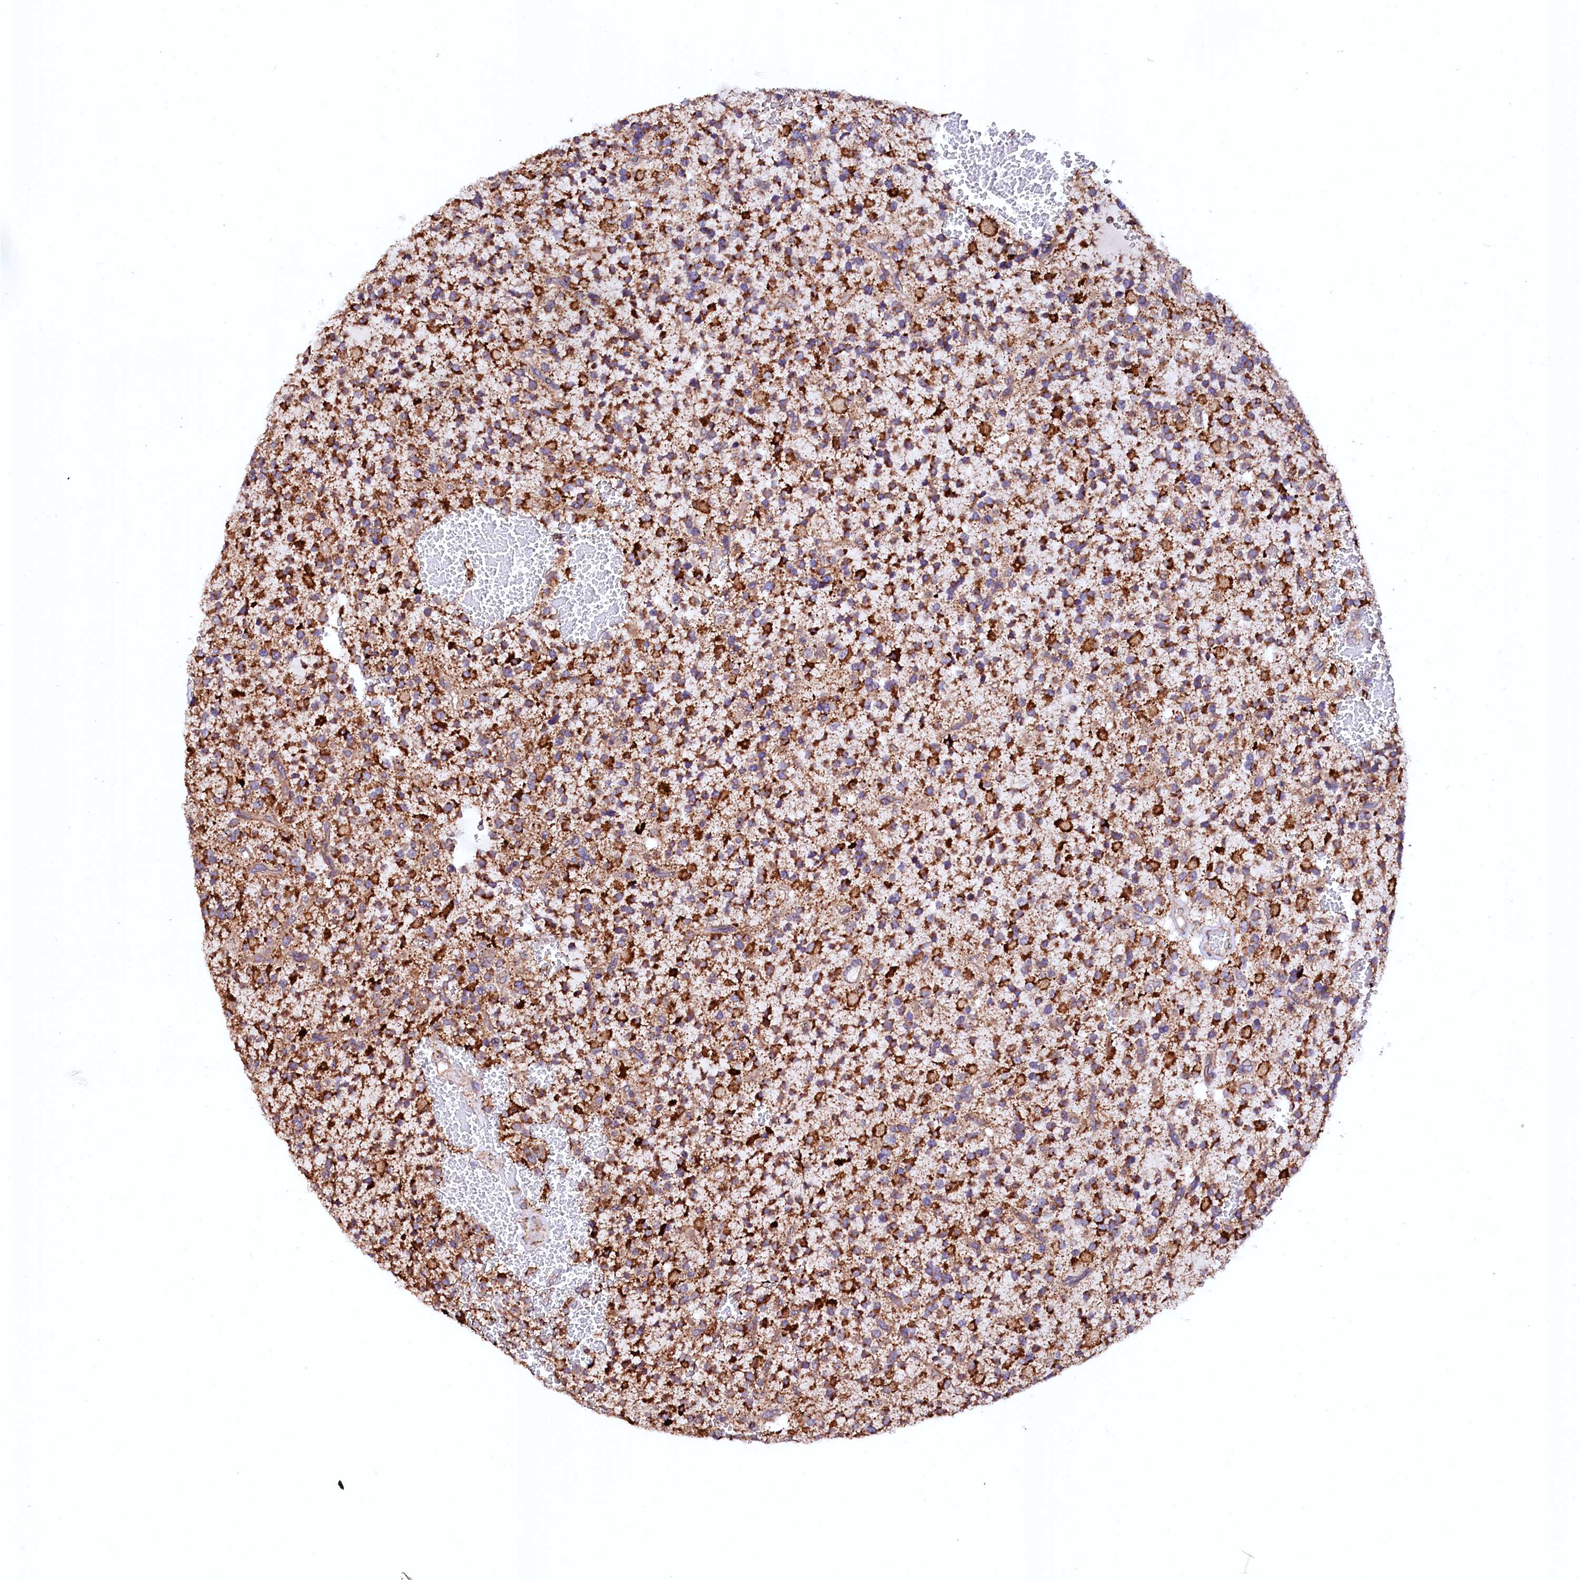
{"staining": {"intensity": "strong", "quantity": ">75%", "location": "cytoplasmic/membranous"}, "tissue": "glioma", "cell_type": "Tumor cells", "image_type": "cancer", "snomed": [{"axis": "morphology", "description": "Glioma, malignant, High grade"}, {"axis": "topography", "description": "Brain"}], "caption": "Immunohistochemical staining of glioma exhibits strong cytoplasmic/membranous protein staining in about >75% of tumor cells. Nuclei are stained in blue.", "gene": "UBE3C", "patient": {"sex": "male", "age": 34}}